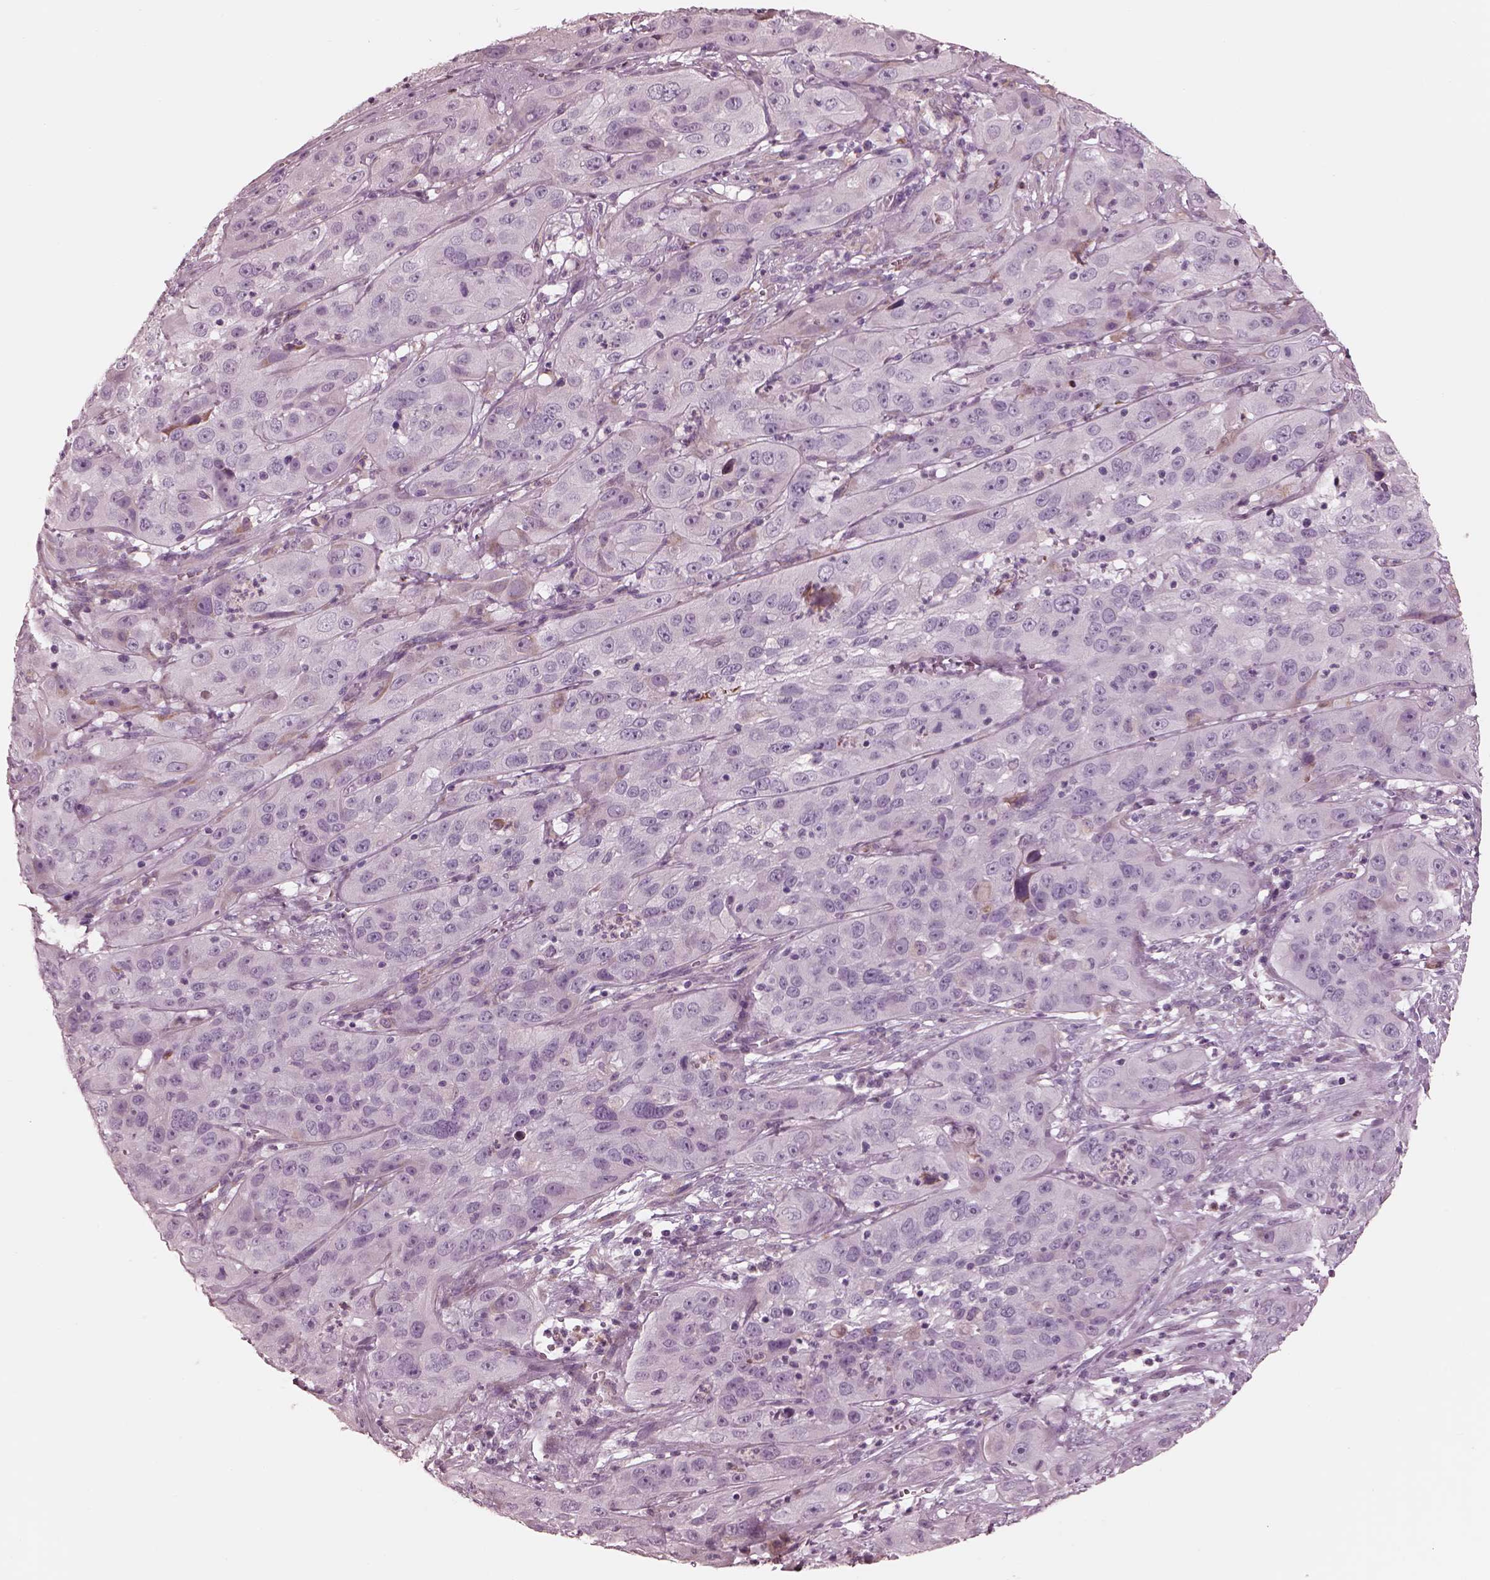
{"staining": {"intensity": "negative", "quantity": "none", "location": "none"}, "tissue": "cervical cancer", "cell_type": "Tumor cells", "image_type": "cancer", "snomed": [{"axis": "morphology", "description": "Squamous cell carcinoma, NOS"}, {"axis": "topography", "description": "Cervix"}], "caption": "Immunohistochemistry of human cervical cancer (squamous cell carcinoma) displays no expression in tumor cells.", "gene": "CADM2", "patient": {"sex": "female", "age": 32}}